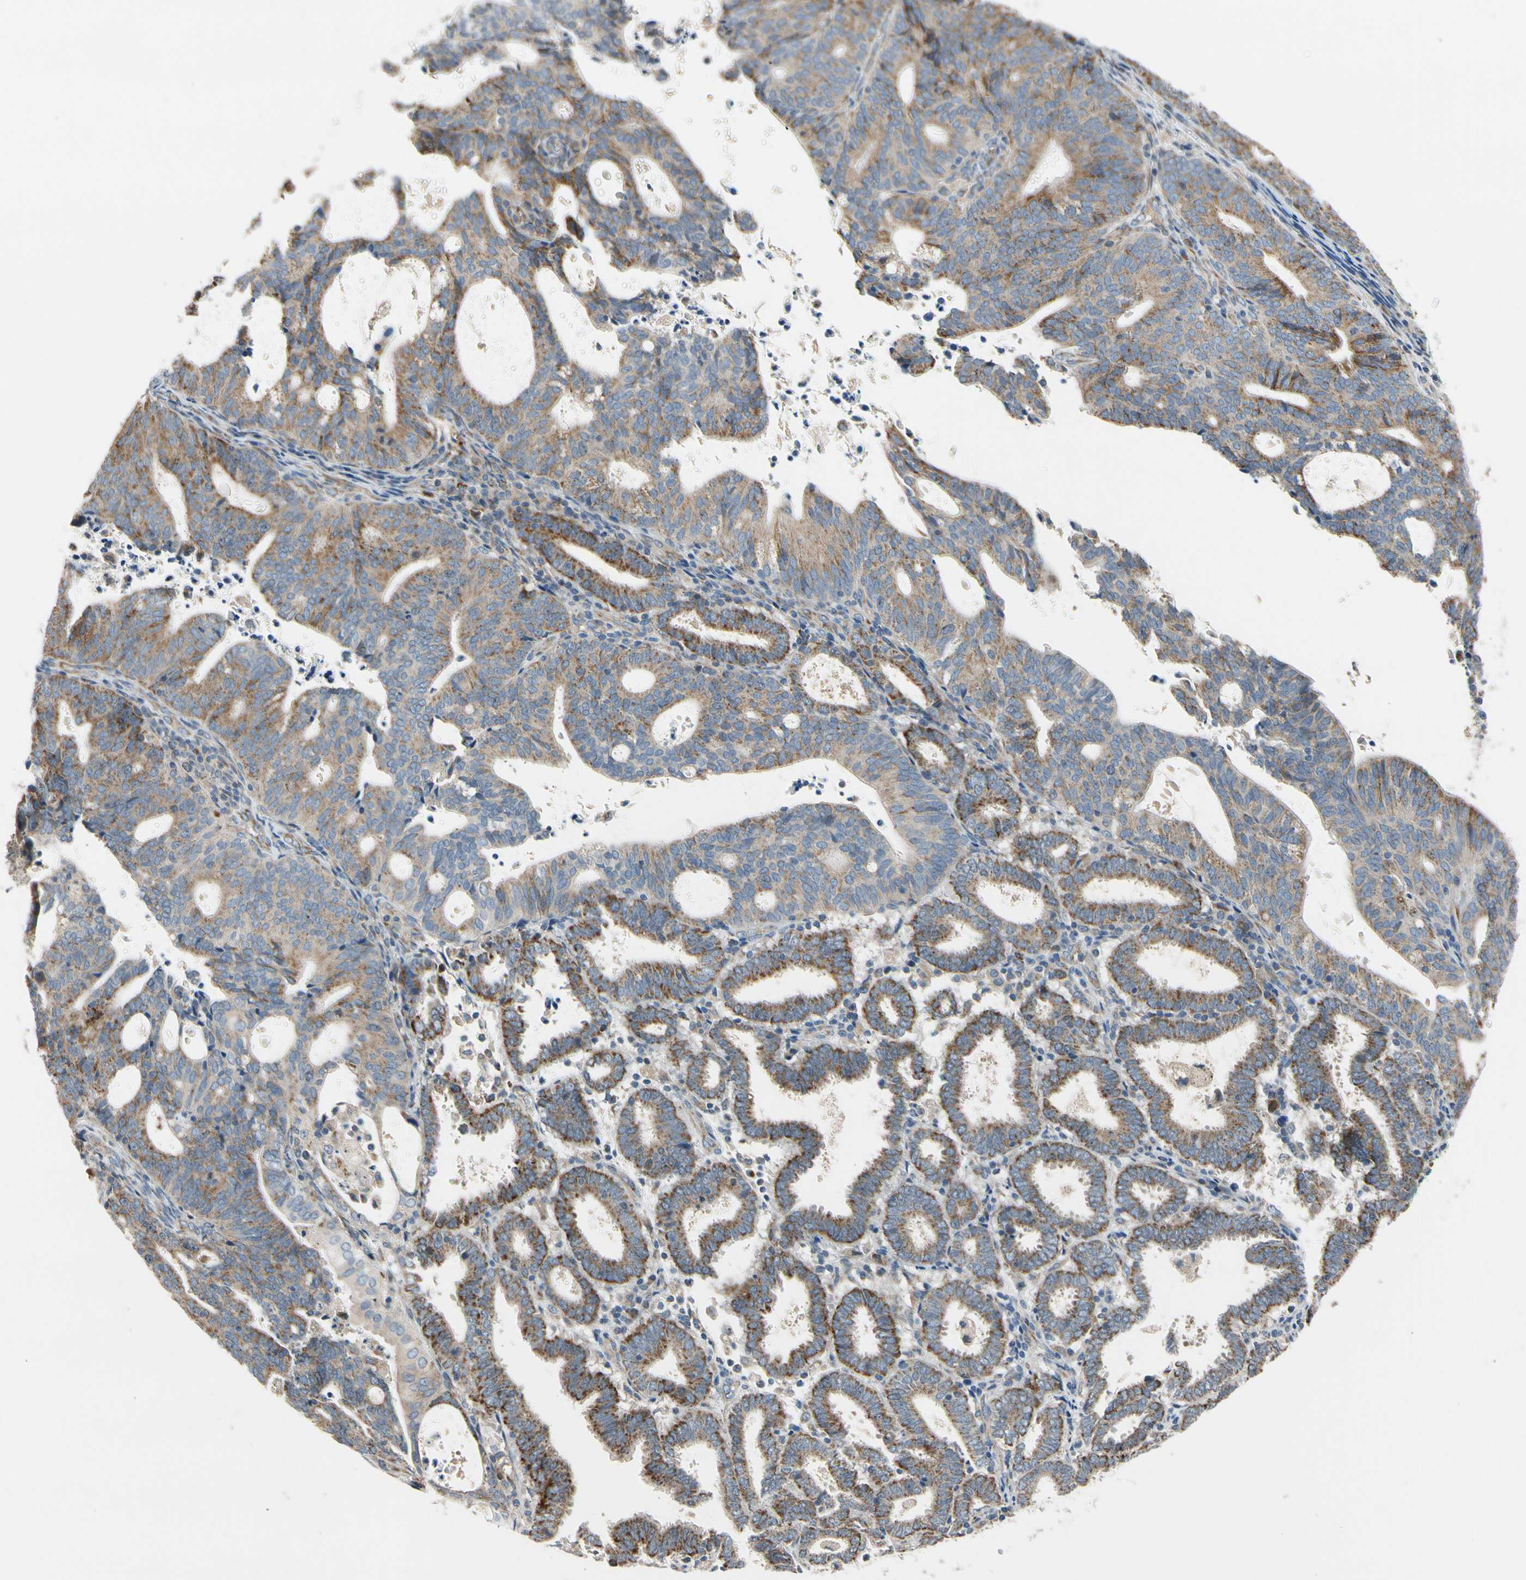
{"staining": {"intensity": "moderate", "quantity": ">75%", "location": "cytoplasmic/membranous"}, "tissue": "endometrial cancer", "cell_type": "Tumor cells", "image_type": "cancer", "snomed": [{"axis": "morphology", "description": "Adenocarcinoma, NOS"}, {"axis": "topography", "description": "Uterus"}], "caption": "Adenocarcinoma (endometrial) stained with a brown dye shows moderate cytoplasmic/membranous positive staining in about >75% of tumor cells.", "gene": "NPHP3", "patient": {"sex": "female", "age": 83}}